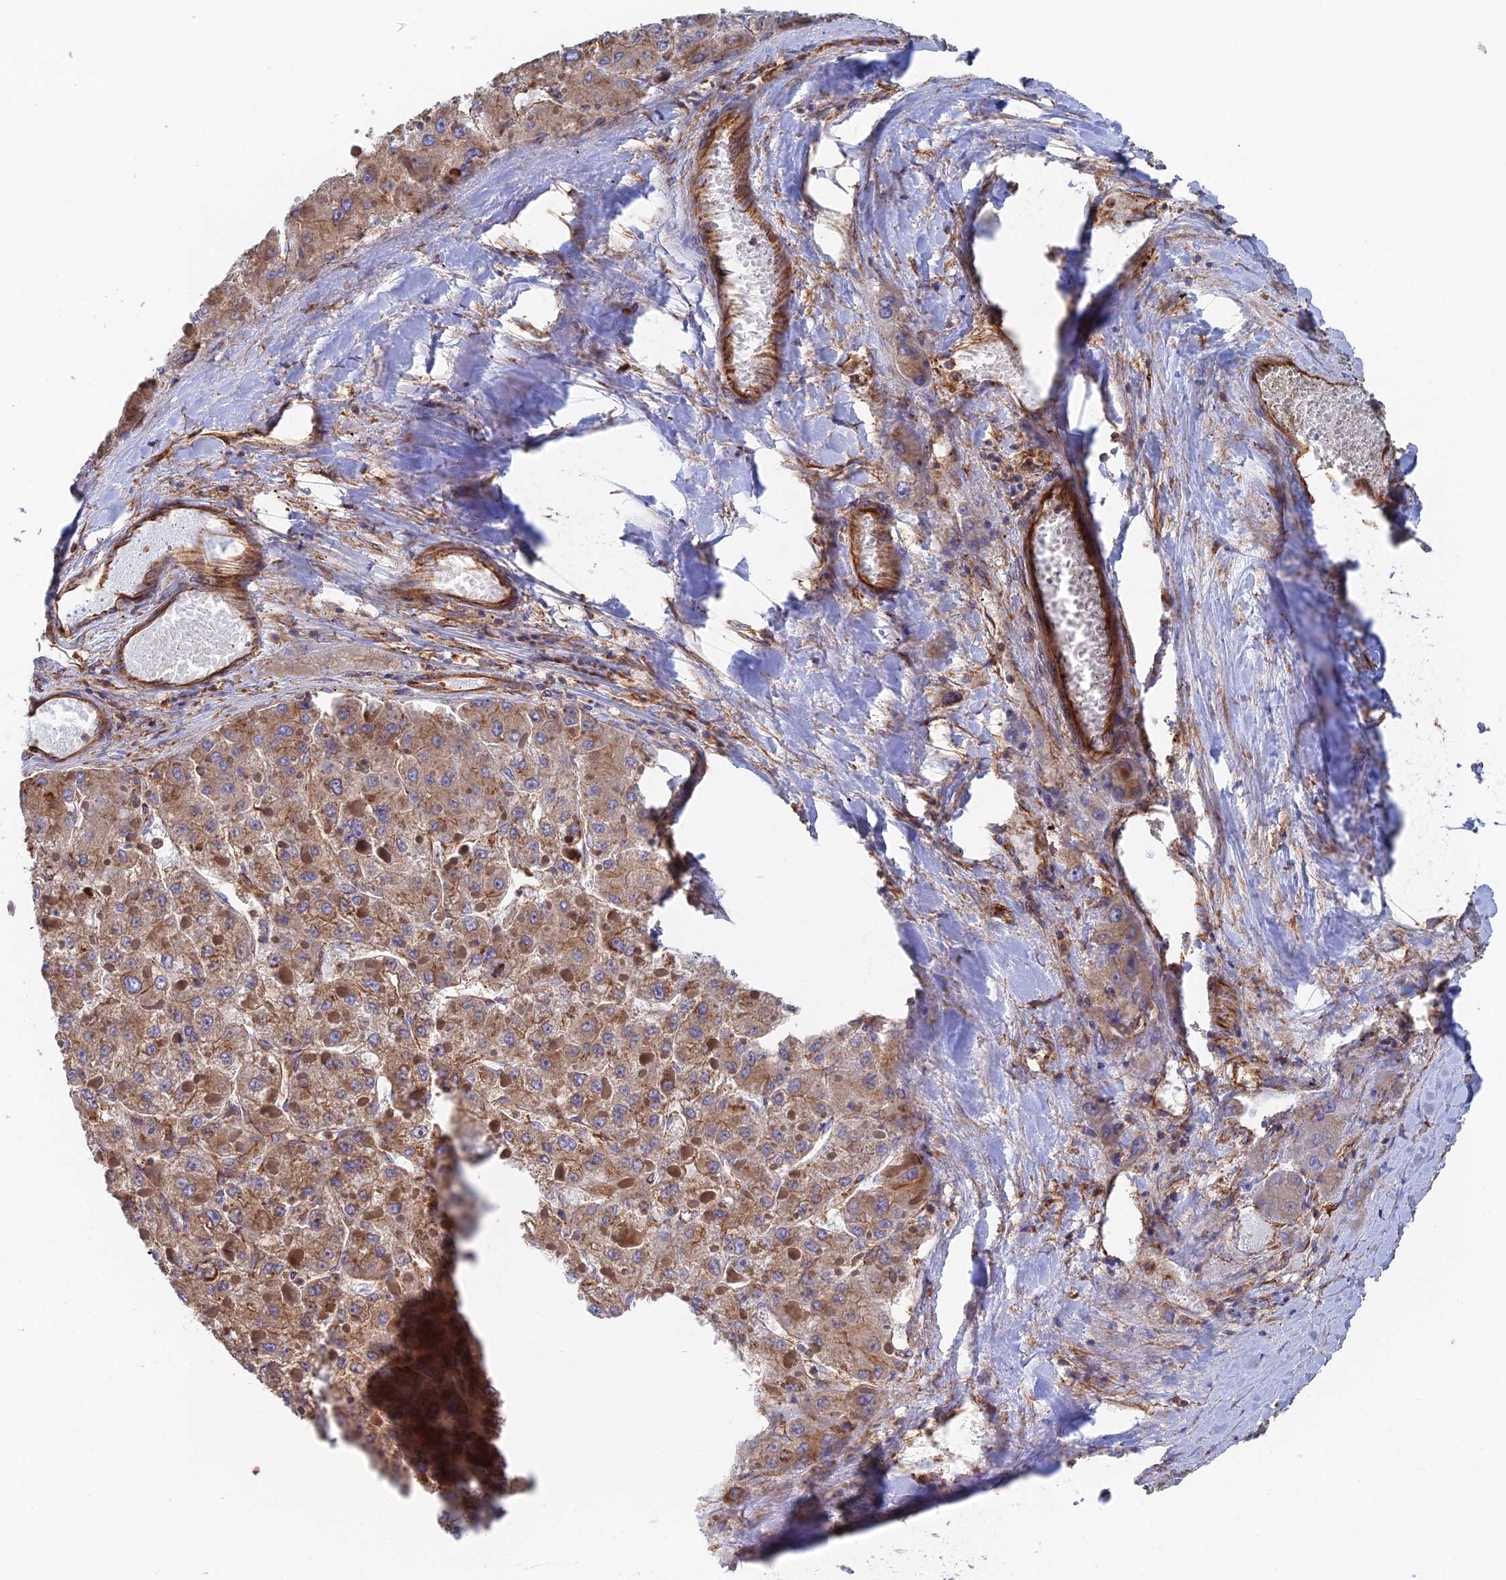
{"staining": {"intensity": "moderate", "quantity": ">75%", "location": "cytoplasmic/membranous"}, "tissue": "liver cancer", "cell_type": "Tumor cells", "image_type": "cancer", "snomed": [{"axis": "morphology", "description": "Carcinoma, Hepatocellular, NOS"}, {"axis": "topography", "description": "Liver"}], "caption": "IHC of liver cancer (hepatocellular carcinoma) shows medium levels of moderate cytoplasmic/membranous positivity in approximately >75% of tumor cells.", "gene": "DCTN2", "patient": {"sex": "female", "age": 73}}